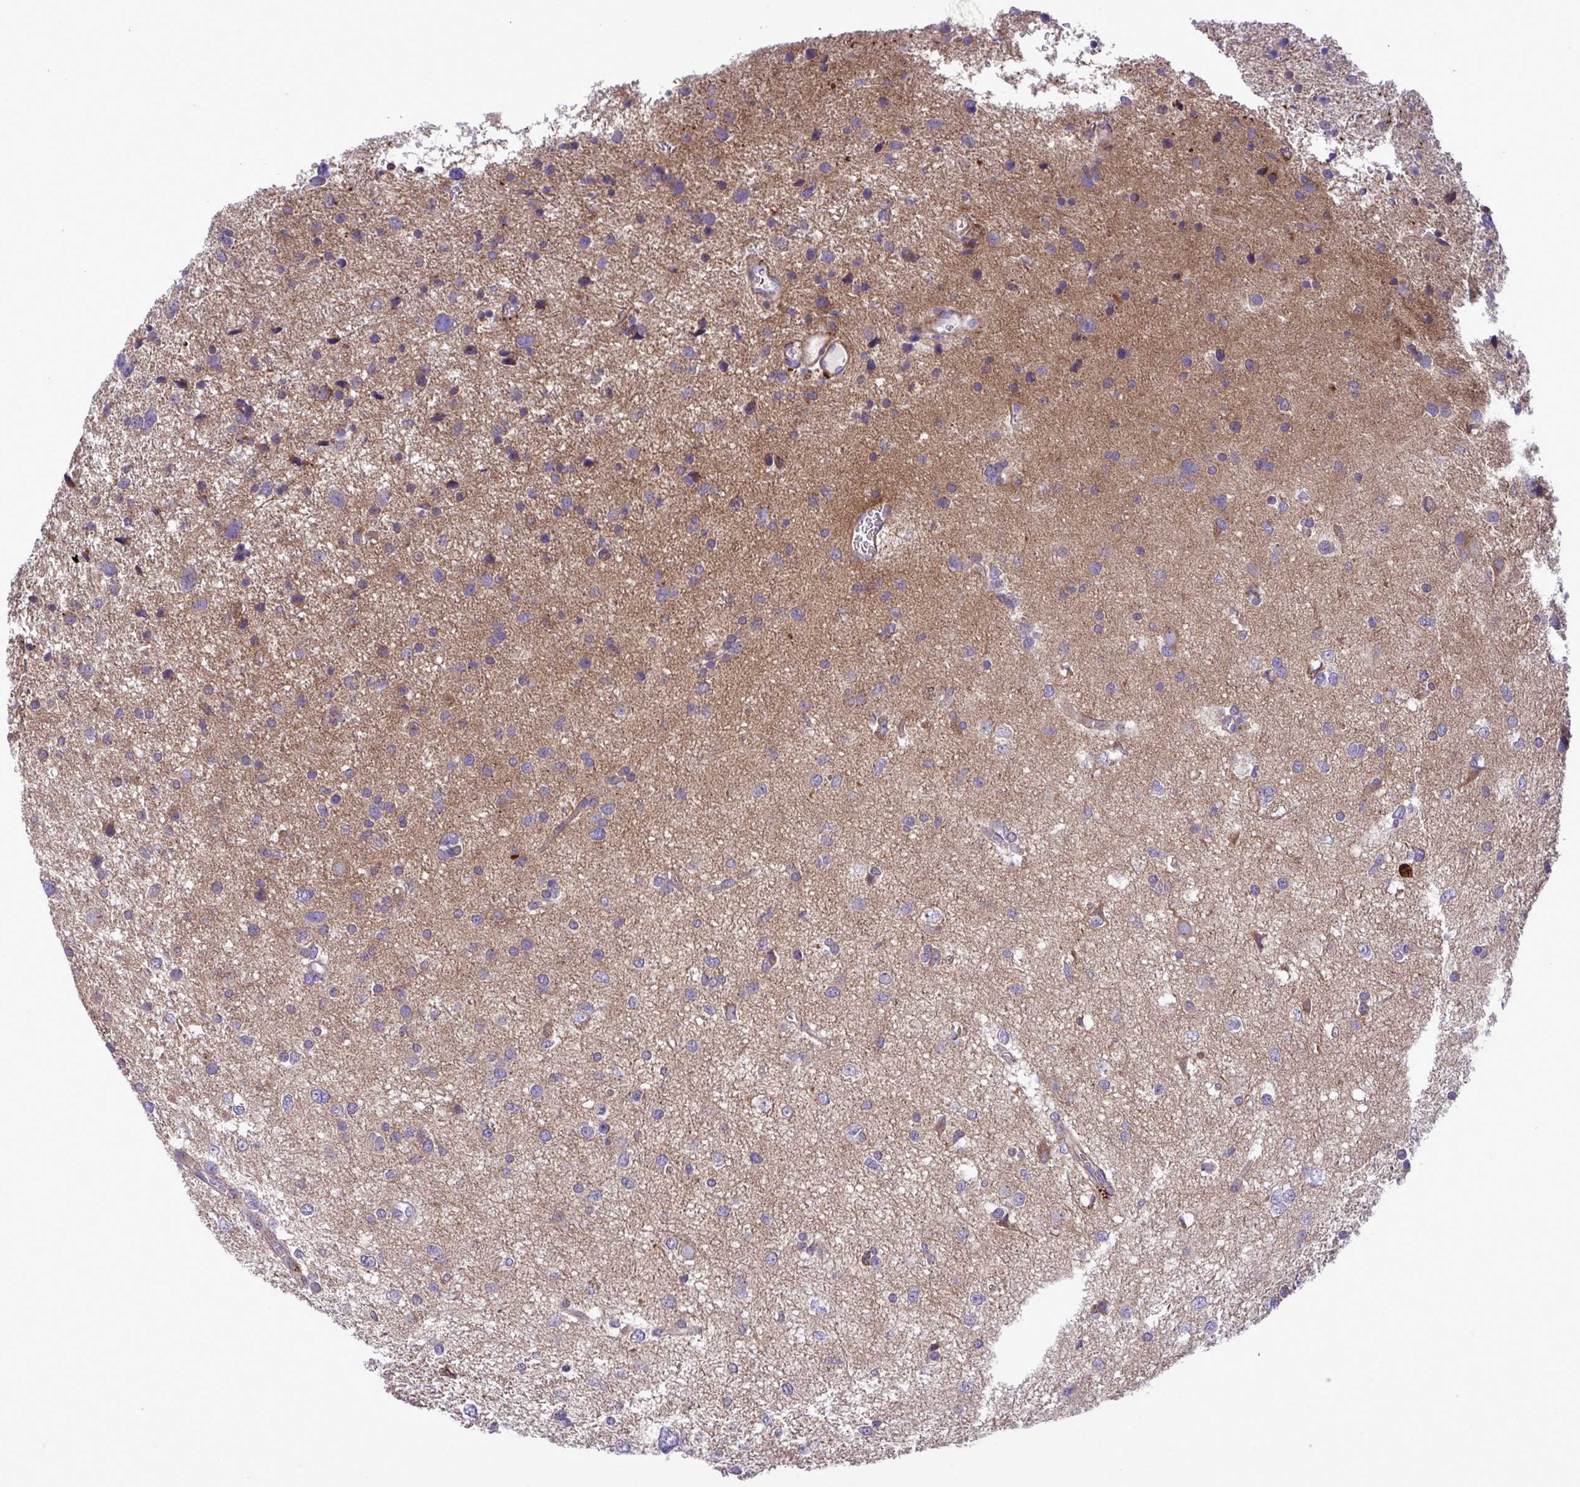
{"staining": {"intensity": "weak", "quantity": "25%-75%", "location": "cytoplasmic/membranous"}, "tissue": "glioma", "cell_type": "Tumor cells", "image_type": "cancer", "snomed": [{"axis": "morphology", "description": "Glioma, malignant, Low grade"}, {"axis": "topography", "description": "Brain"}], "caption": "Low-grade glioma (malignant) was stained to show a protein in brown. There is low levels of weak cytoplasmic/membranous staining in about 25%-75% of tumor cells.", "gene": "GRB14", "patient": {"sex": "female", "age": 55}}